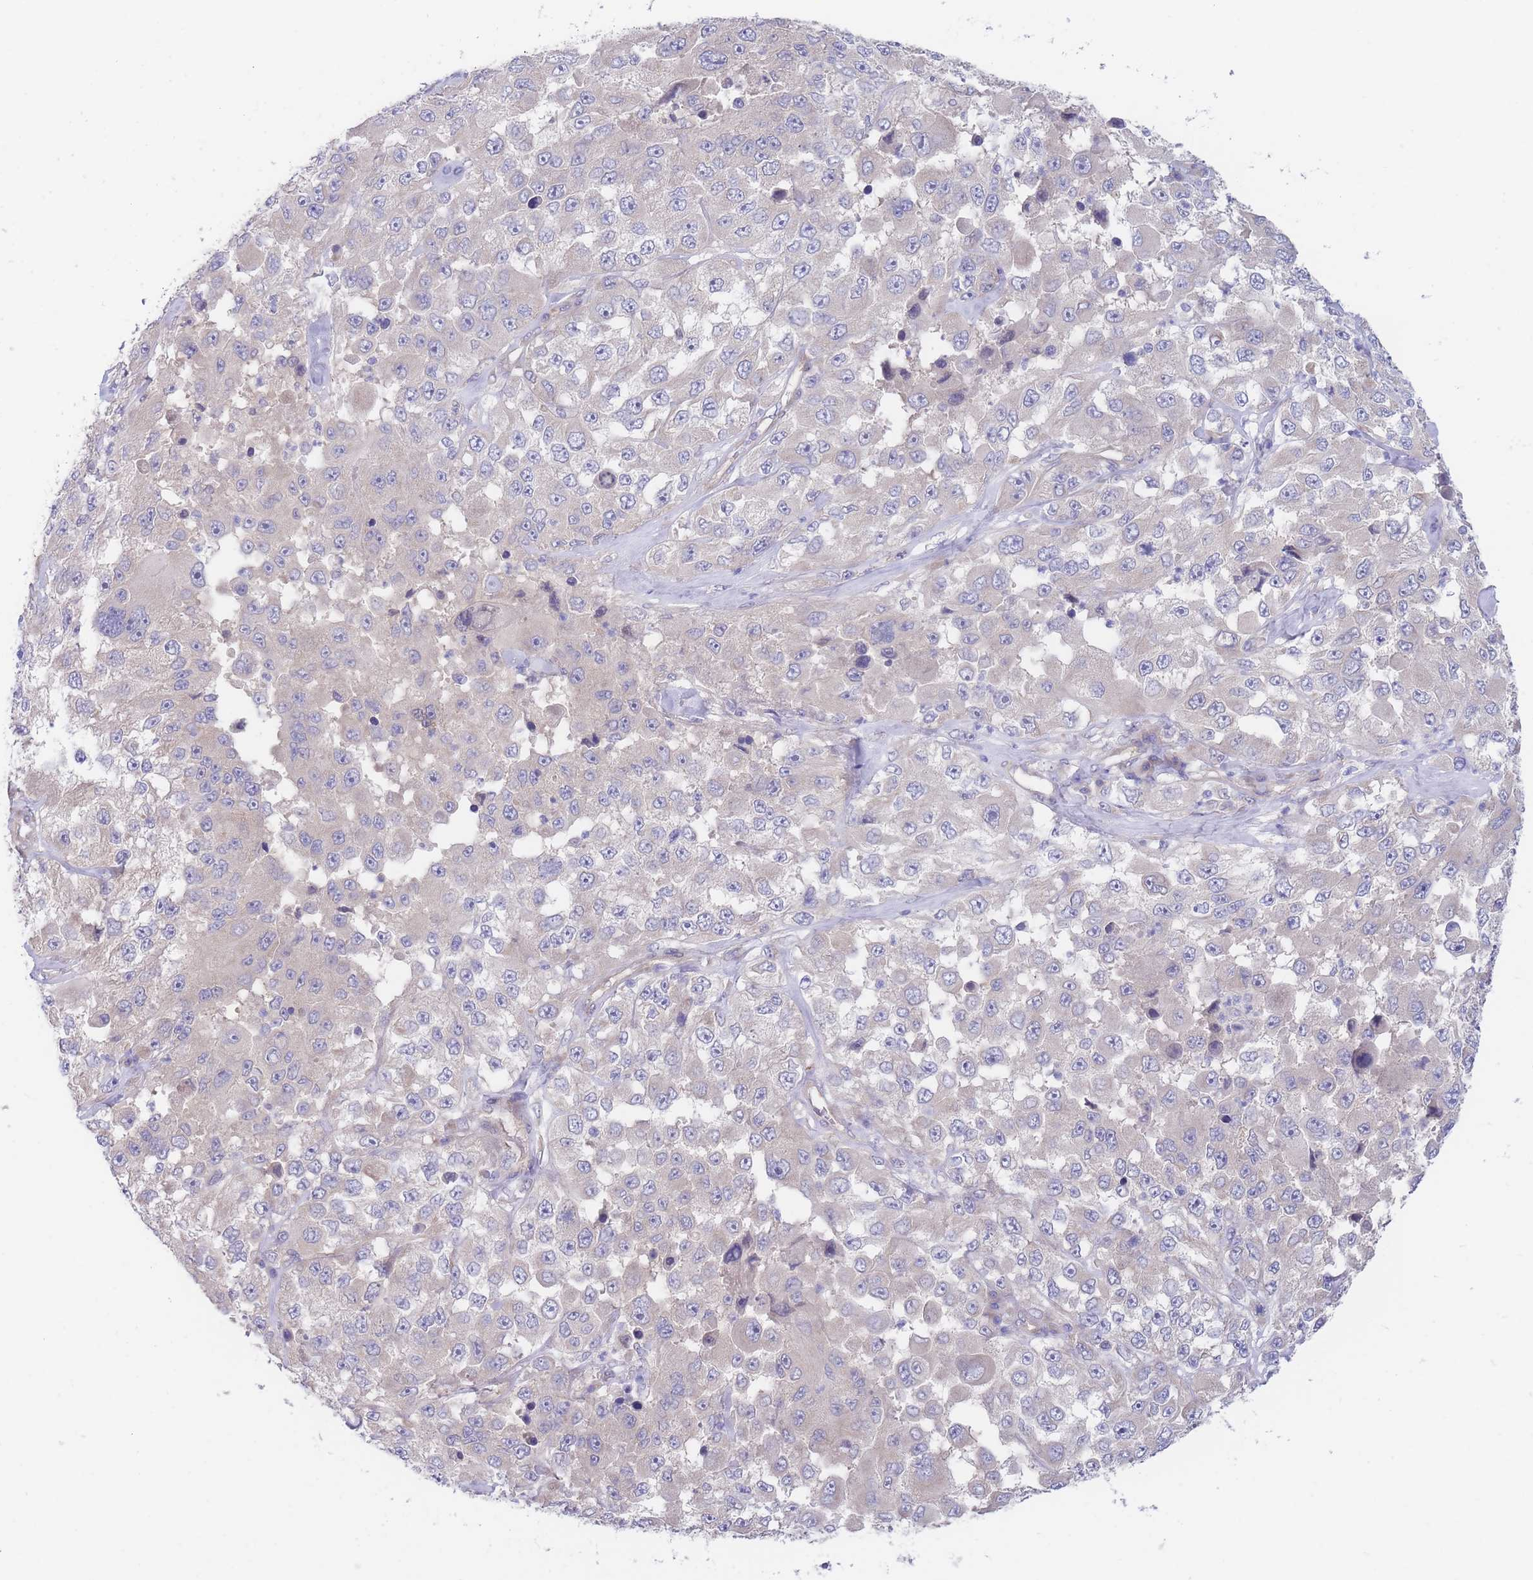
{"staining": {"intensity": "negative", "quantity": "none", "location": "none"}, "tissue": "melanoma", "cell_type": "Tumor cells", "image_type": "cancer", "snomed": [{"axis": "morphology", "description": "Malignant melanoma, Metastatic site"}, {"axis": "topography", "description": "Lymph node"}], "caption": "Human melanoma stained for a protein using IHC displays no positivity in tumor cells.", "gene": "ZNF281", "patient": {"sex": "male", "age": 62}}